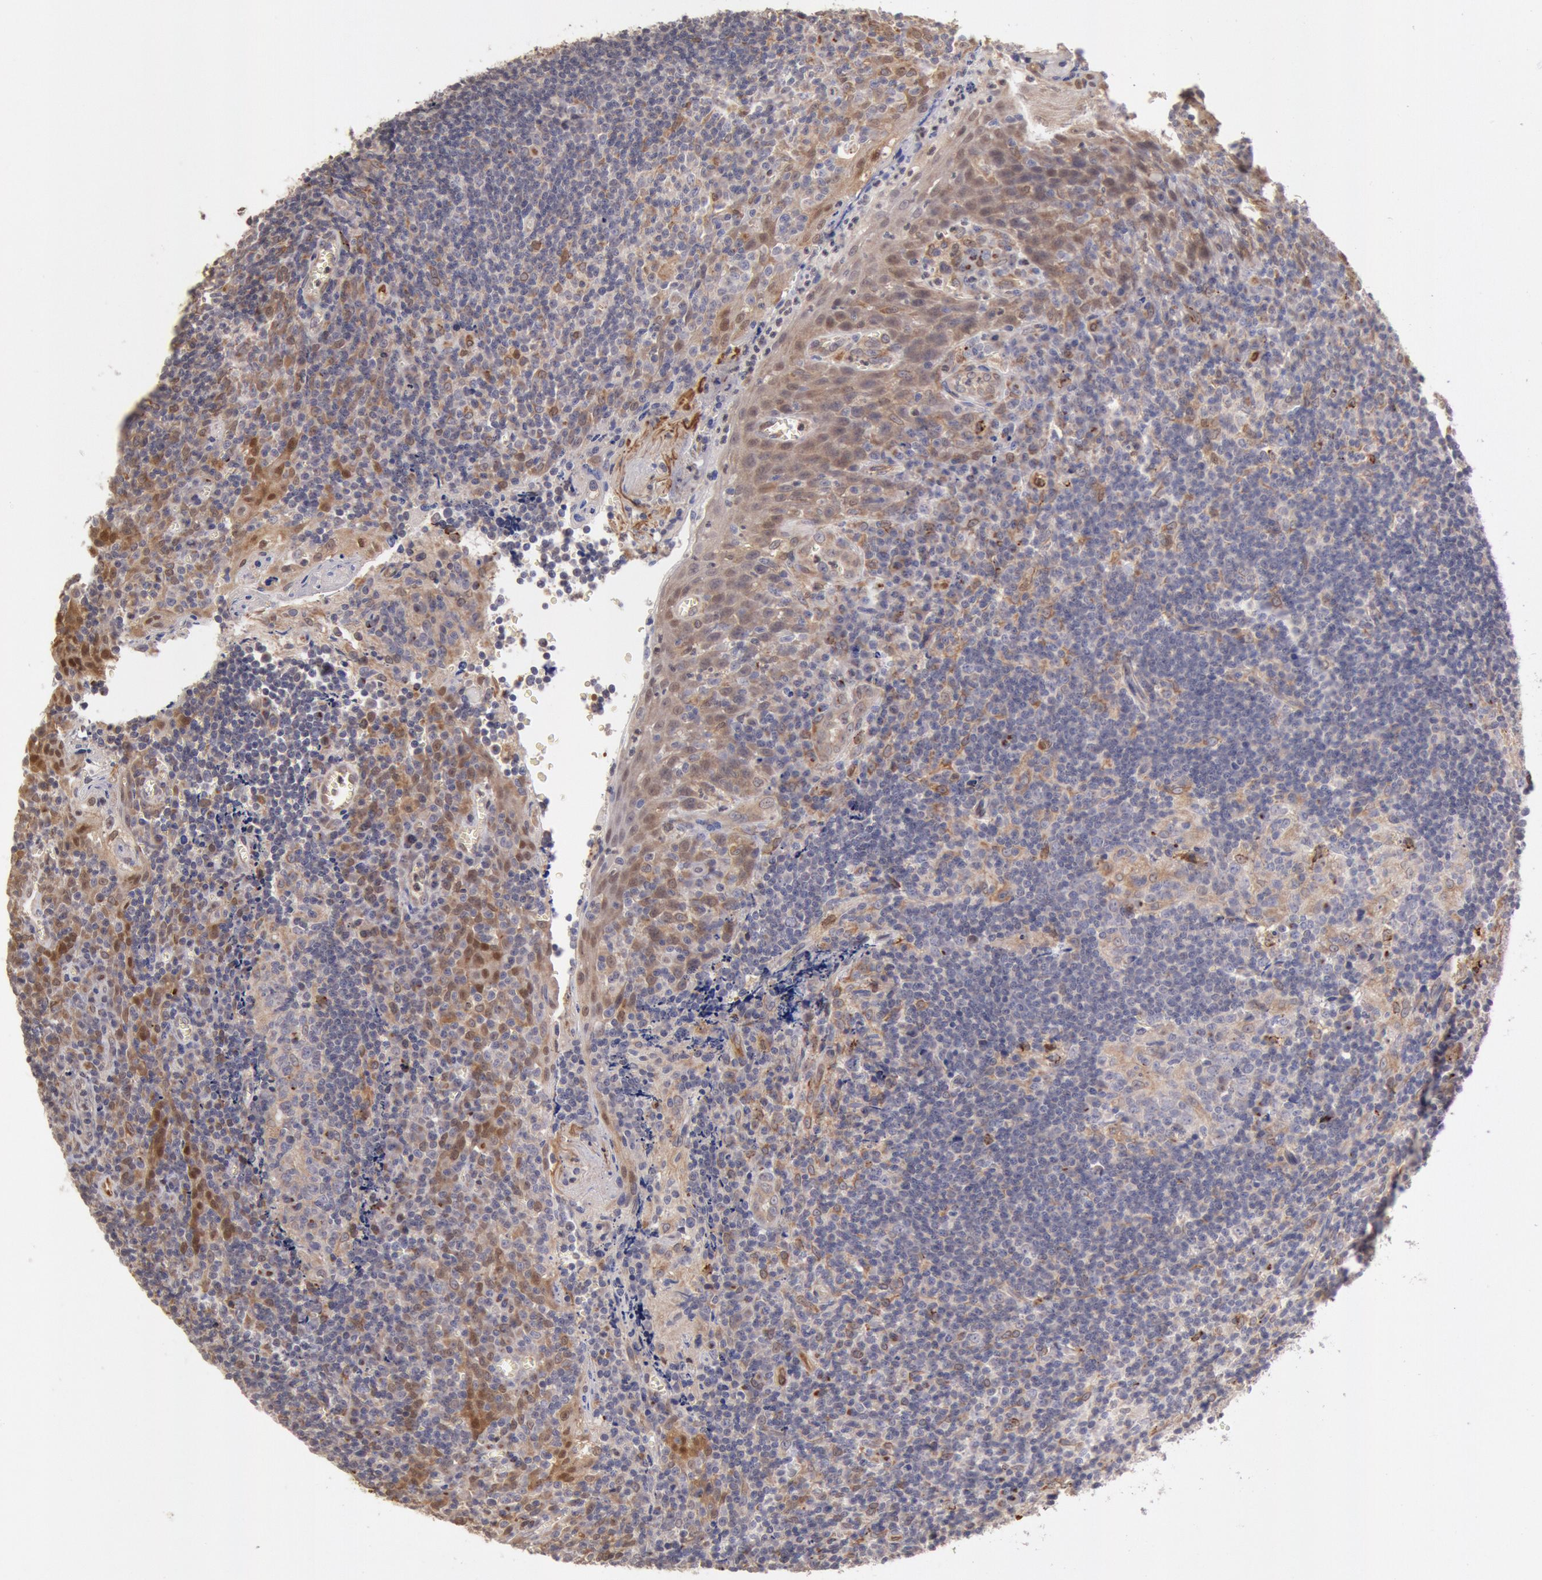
{"staining": {"intensity": "weak", "quantity": "25%-75%", "location": "cytoplasmic/membranous"}, "tissue": "tonsil", "cell_type": "Germinal center cells", "image_type": "normal", "snomed": [{"axis": "morphology", "description": "Normal tissue, NOS"}, {"axis": "topography", "description": "Tonsil"}], "caption": "Immunohistochemical staining of benign tonsil reveals weak cytoplasmic/membranous protein expression in about 25%-75% of germinal center cells.", "gene": "COMT", "patient": {"sex": "male", "age": 20}}